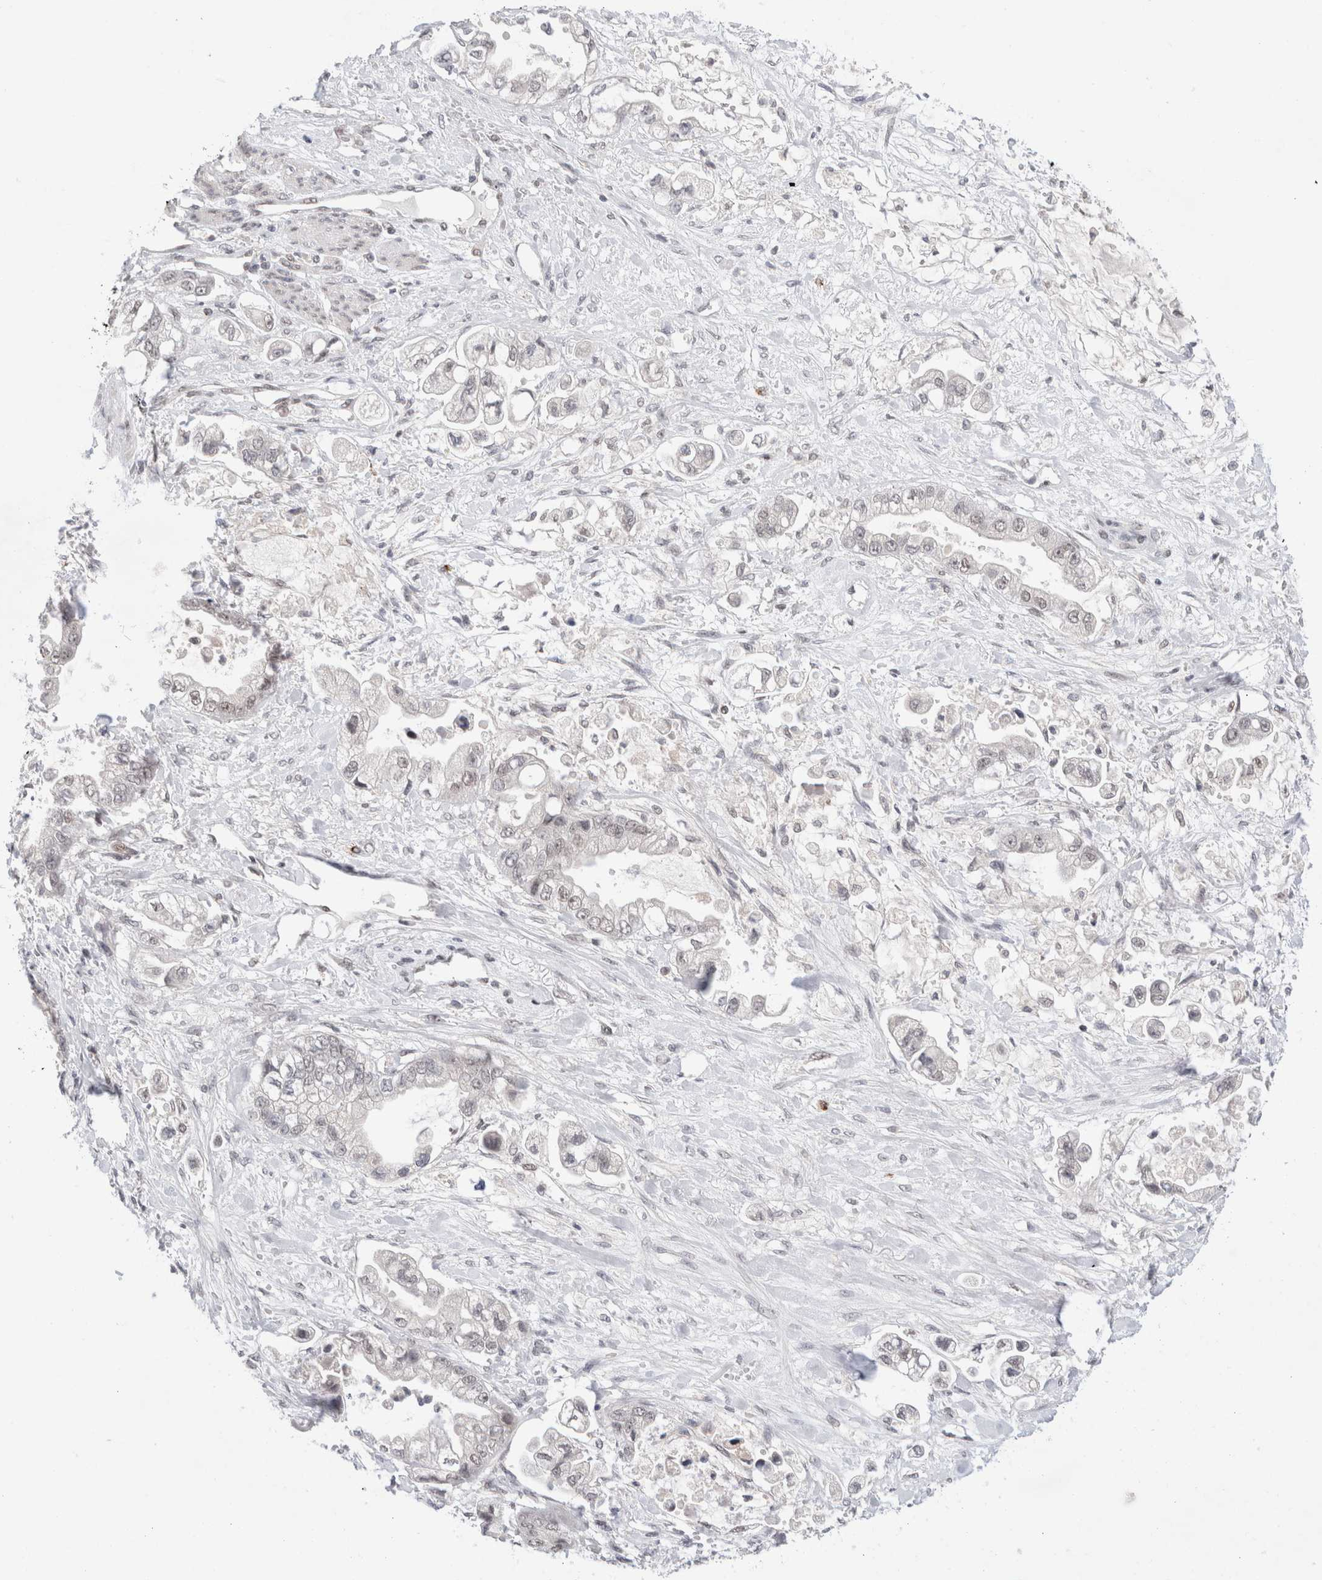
{"staining": {"intensity": "negative", "quantity": "none", "location": "none"}, "tissue": "stomach cancer", "cell_type": "Tumor cells", "image_type": "cancer", "snomed": [{"axis": "morphology", "description": "Adenocarcinoma, NOS"}, {"axis": "topography", "description": "Stomach"}], "caption": "IHC micrograph of neoplastic tissue: stomach cancer (adenocarcinoma) stained with DAB (3,3'-diaminobenzidine) demonstrates no significant protein staining in tumor cells.", "gene": "GATAD2A", "patient": {"sex": "male", "age": 62}}